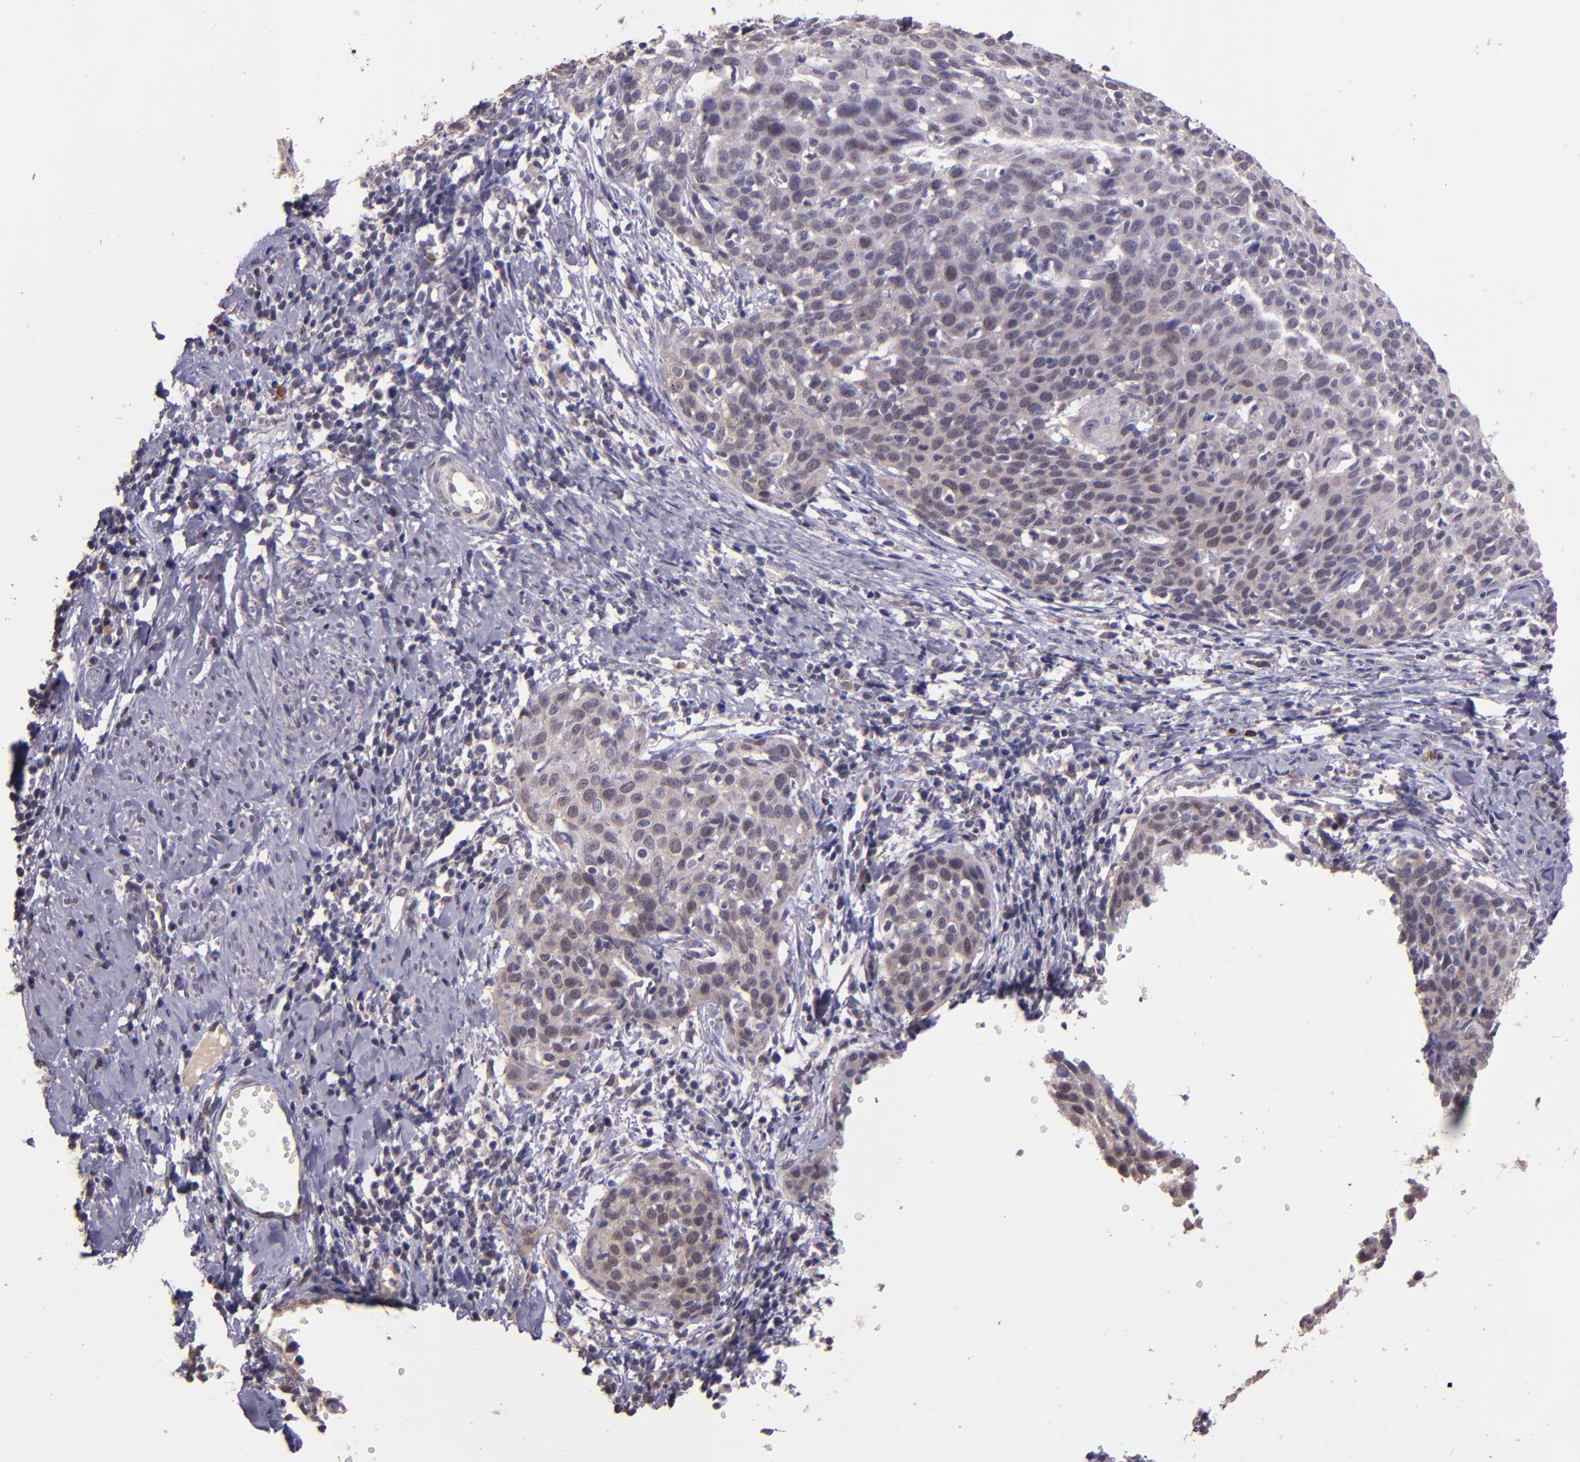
{"staining": {"intensity": "weak", "quantity": ">75%", "location": "cytoplasmic/membranous"}, "tissue": "cervical cancer", "cell_type": "Tumor cells", "image_type": "cancer", "snomed": [{"axis": "morphology", "description": "Squamous cell carcinoma, NOS"}, {"axis": "topography", "description": "Cervix"}], "caption": "Cervical cancer (squamous cell carcinoma) was stained to show a protein in brown. There is low levels of weak cytoplasmic/membranous expression in about >75% of tumor cells.", "gene": "TAF7L", "patient": {"sex": "female", "age": 38}}